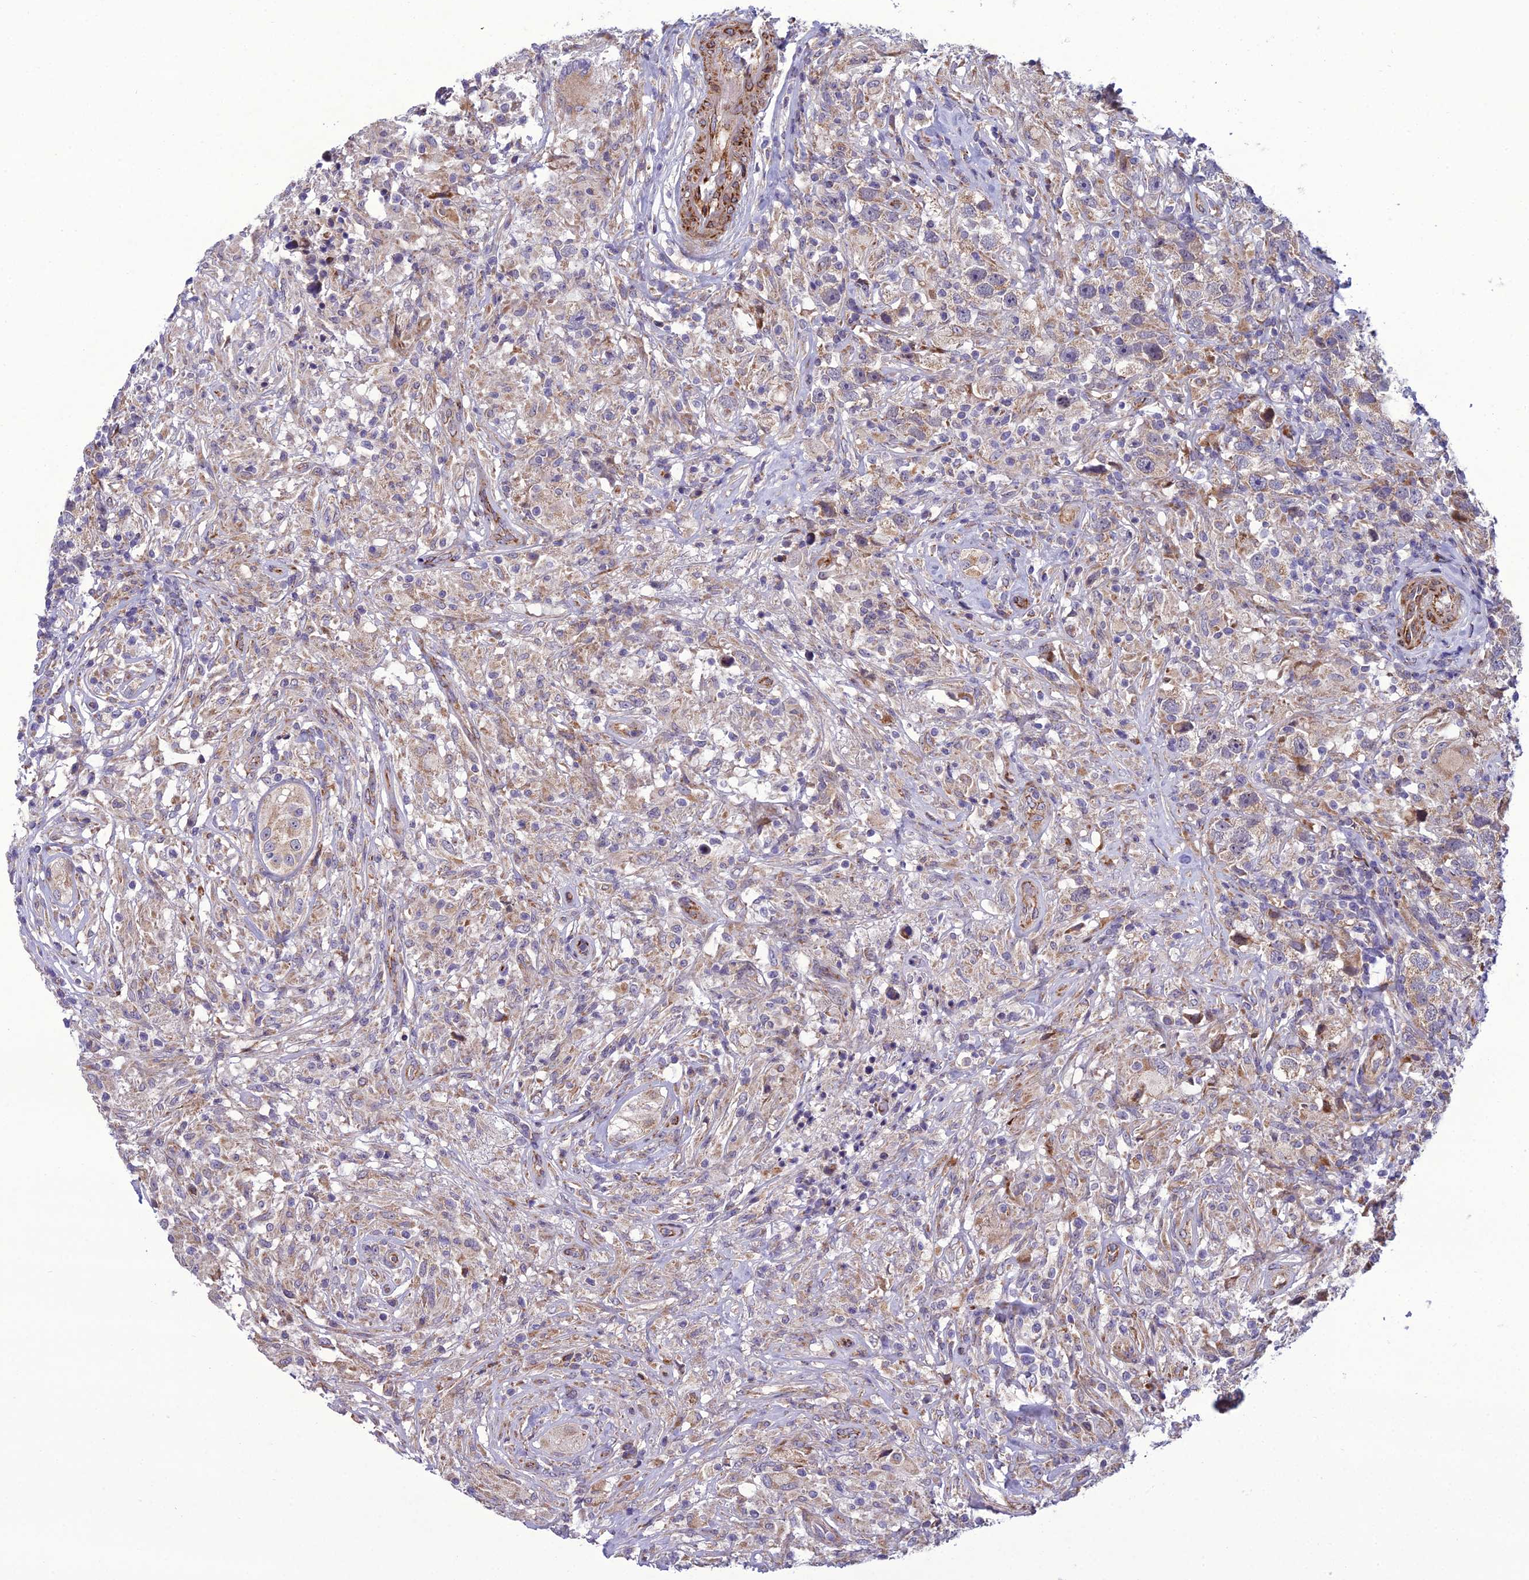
{"staining": {"intensity": "weak", "quantity": ">75%", "location": "cytoplasmic/membranous"}, "tissue": "testis cancer", "cell_type": "Tumor cells", "image_type": "cancer", "snomed": [{"axis": "morphology", "description": "Seminoma, NOS"}, {"axis": "topography", "description": "Testis"}], "caption": "High-power microscopy captured an immunohistochemistry image of testis seminoma, revealing weak cytoplasmic/membranous positivity in approximately >75% of tumor cells. The staining was performed using DAB to visualize the protein expression in brown, while the nuclei were stained in blue with hematoxylin (Magnification: 20x).", "gene": "NODAL", "patient": {"sex": "male", "age": 49}}